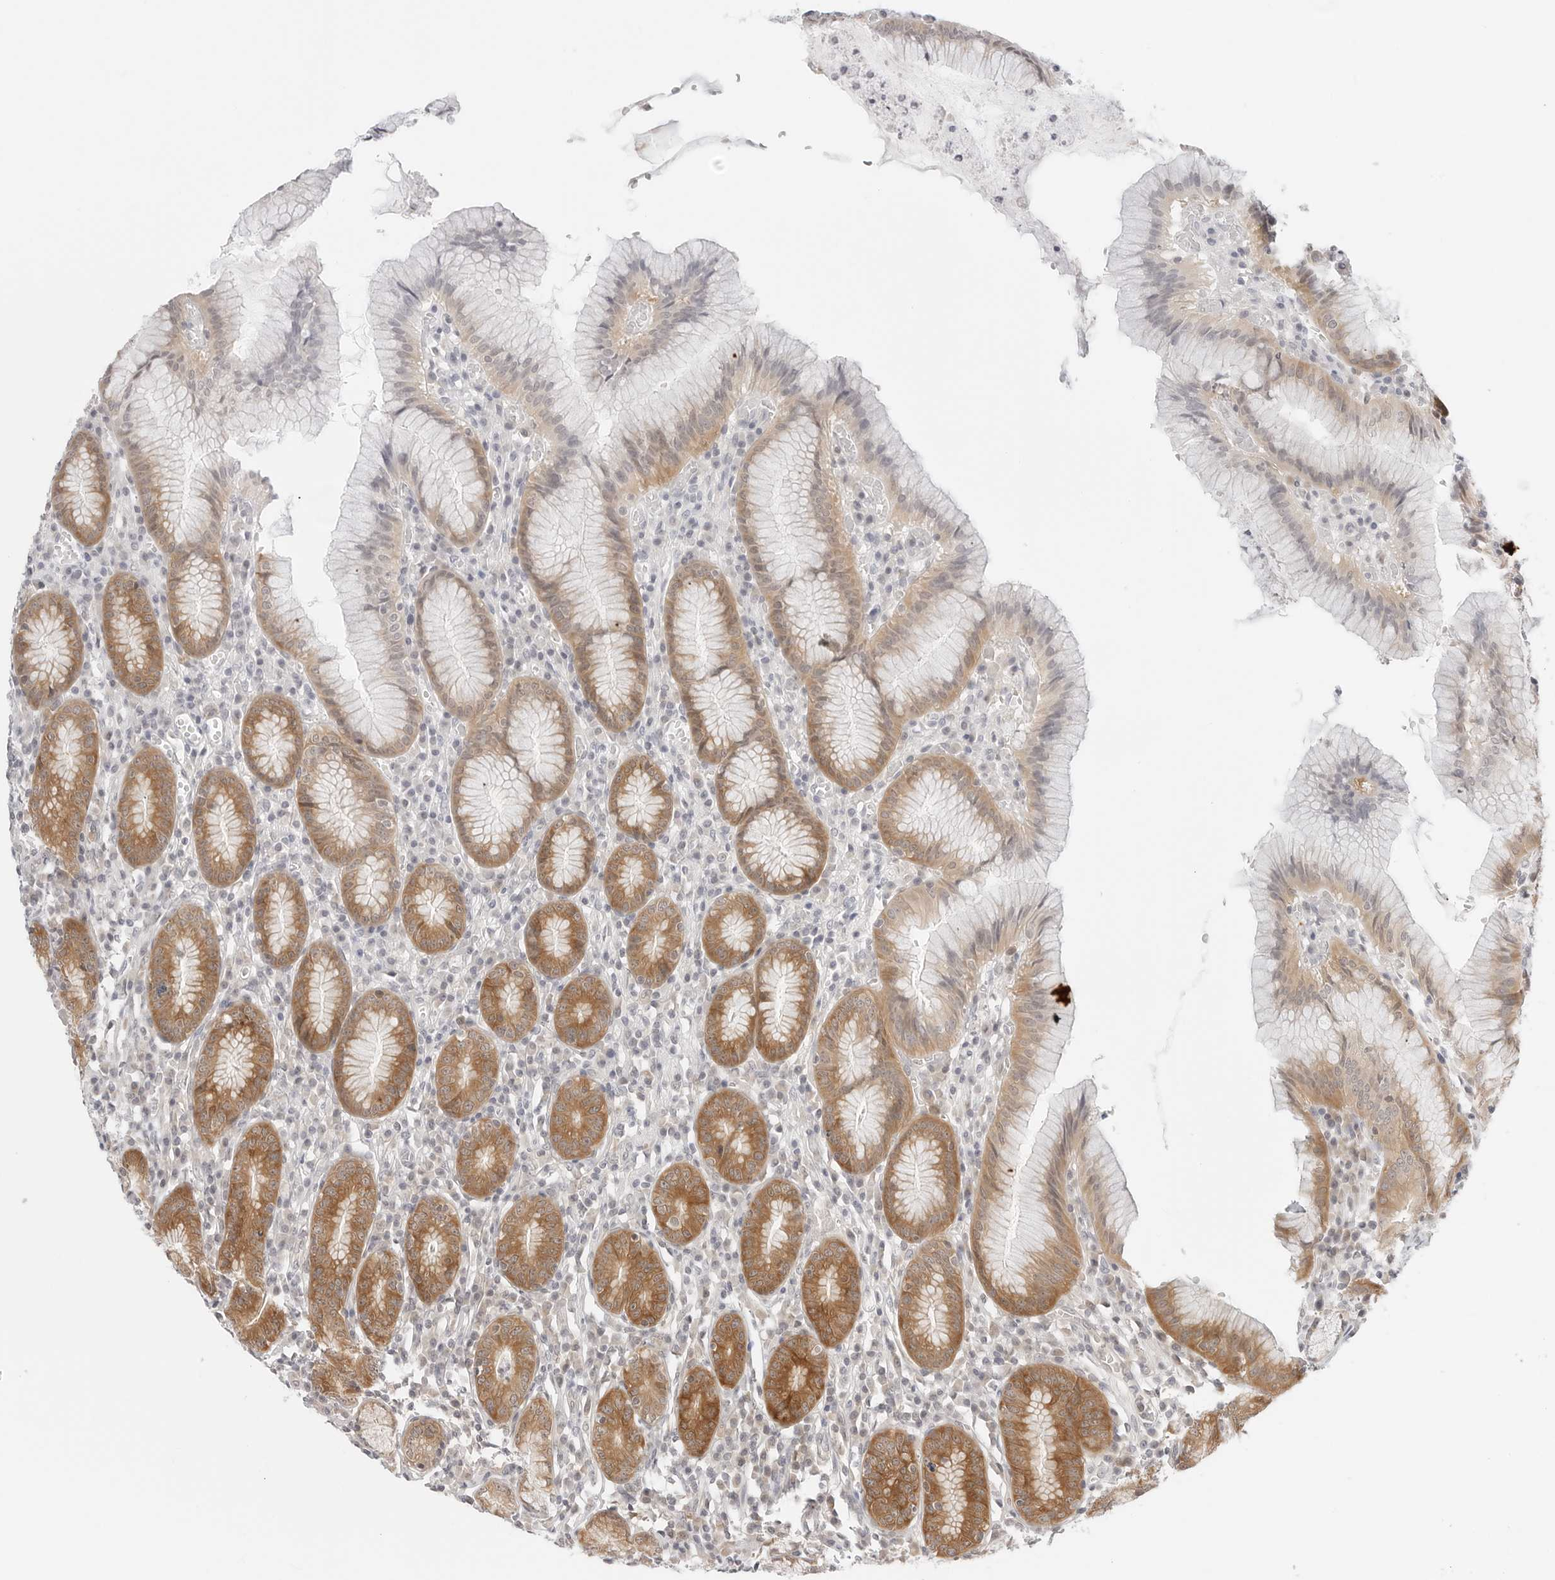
{"staining": {"intensity": "moderate", "quantity": "25%-75%", "location": "cytoplasmic/membranous"}, "tissue": "stomach", "cell_type": "Glandular cells", "image_type": "normal", "snomed": [{"axis": "morphology", "description": "Normal tissue, NOS"}, {"axis": "topography", "description": "Stomach"}], "caption": "Unremarkable stomach displays moderate cytoplasmic/membranous staining in approximately 25%-75% of glandular cells (DAB (3,3'-diaminobenzidine) IHC with brightfield microscopy, high magnification)..", "gene": "NUDC", "patient": {"sex": "male", "age": 55}}